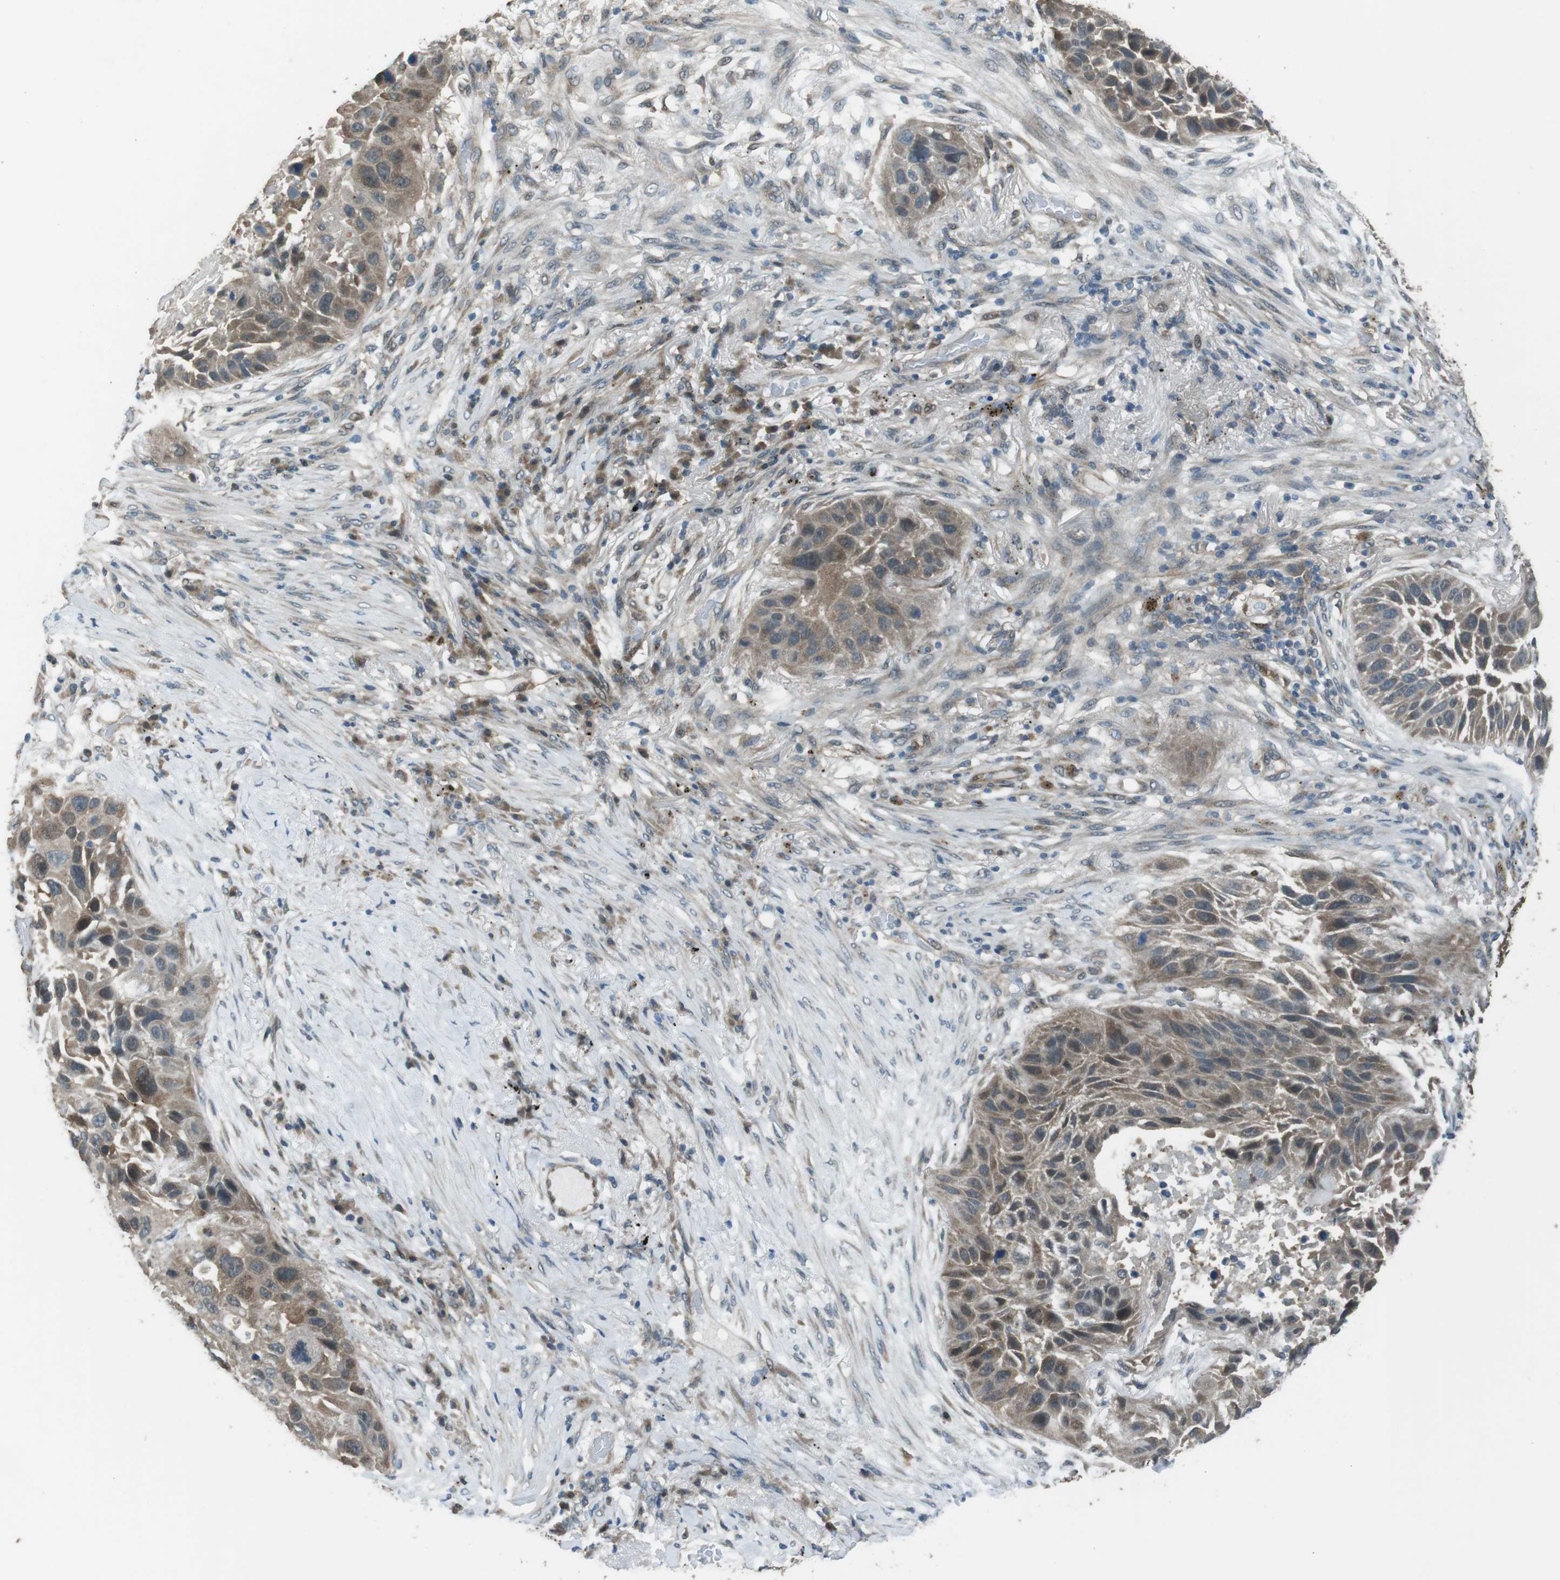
{"staining": {"intensity": "moderate", "quantity": ">75%", "location": "cytoplasmic/membranous"}, "tissue": "lung cancer", "cell_type": "Tumor cells", "image_type": "cancer", "snomed": [{"axis": "morphology", "description": "Squamous cell carcinoma, NOS"}, {"axis": "topography", "description": "Lung"}], "caption": "This is an image of IHC staining of squamous cell carcinoma (lung), which shows moderate expression in the cytoplasmic/membranous of tumor cells.", "gene": "MFAP3", "patient": {"sex": "male", "age": 57}}